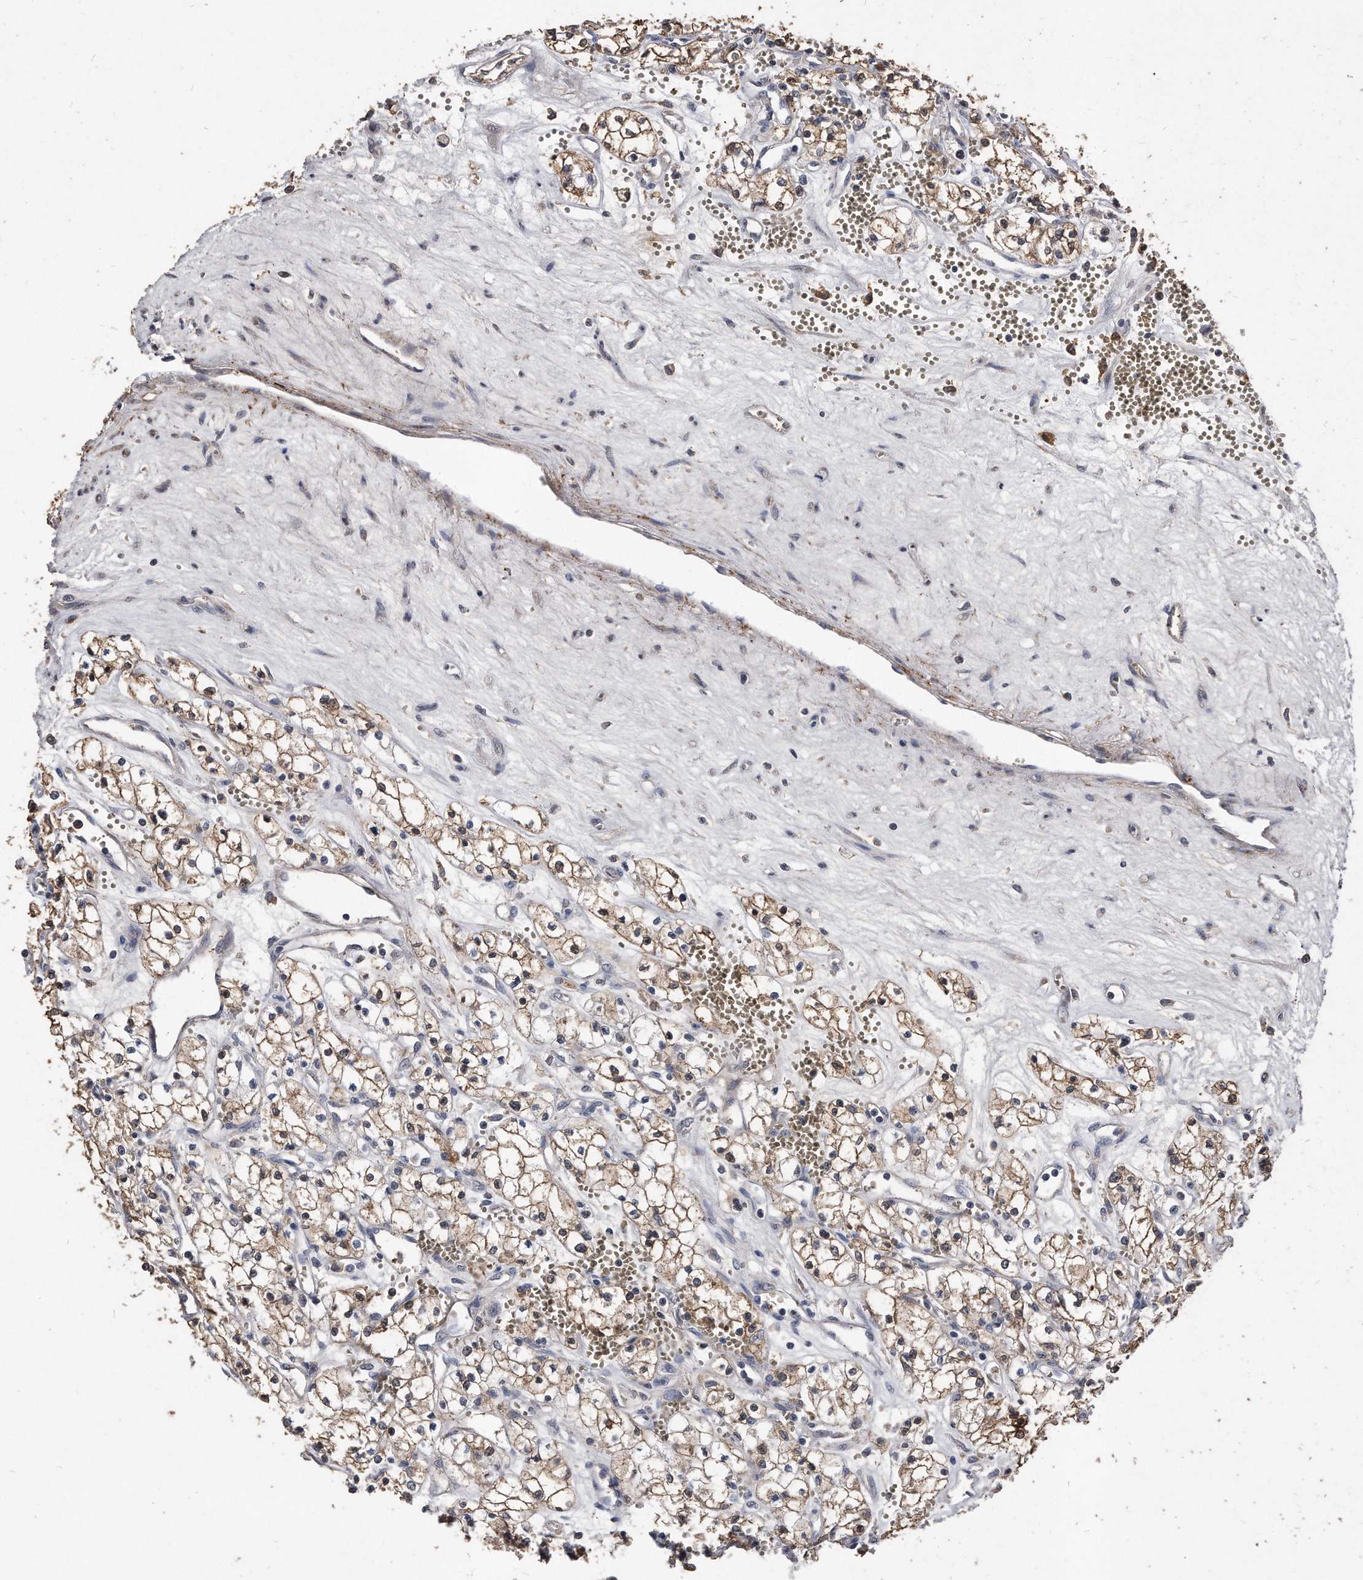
{"staining": {"intensity": "moderate", "quantity": "25%-75%", "location": "cytoplasmic/membranous"}, "tissue": "renal cancer", "cell_type": "Tumor cells", "image_type": "cancer", "snomed": [{"axis": "morphology", "description": "Adenocarcinoma, NOS"}, {"axis": "topography", "description": "Kidney"}], "caption": "An IHC image of tumor tissue is shown. Protein staining in brown highlights moderate cytoplasmic/membranous positivity in renal cancer (adenocarcinoma) within tumor cells.", "gene": "IL20RA", "patient": {"sex": "male", "age": 59}}